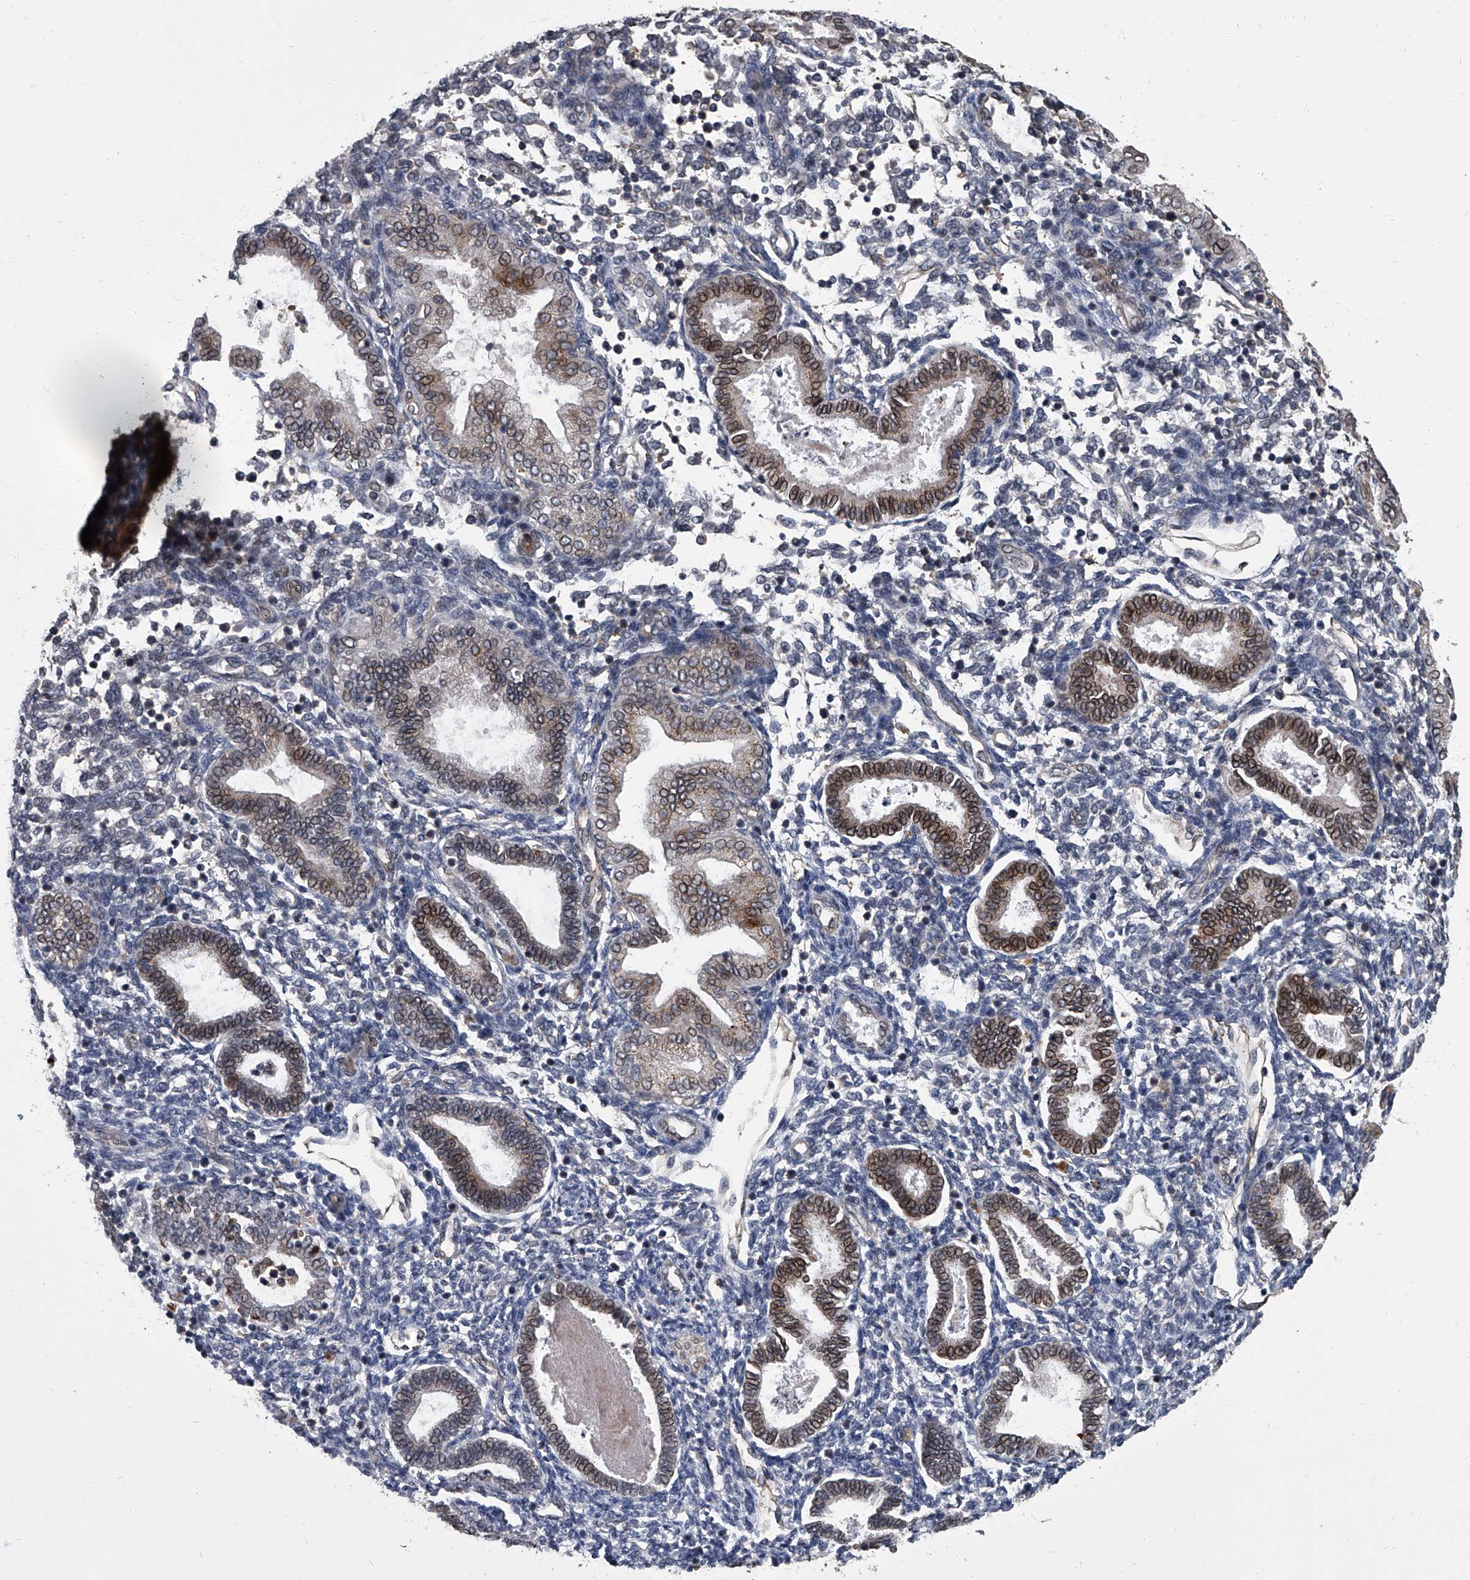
{"staining": {"intensity": "negative", "quantity": "none", "location": "none"}, "tissue": "endometrium", "cell_type": "Cells in endometrial stroma", "image_type": "normal", "snomed": [{"axis": "morphology", "description": "Normal tissue, NOS"}, {"axis": "topography", "description": "Endometrium"}], "caption": "Normal endometrium was stained to show a protein in brown. There is no significant expression in cells in endometrial stroma.", "gene": "LRRC8C", "patient": {"sex": "female", "age": 53}}